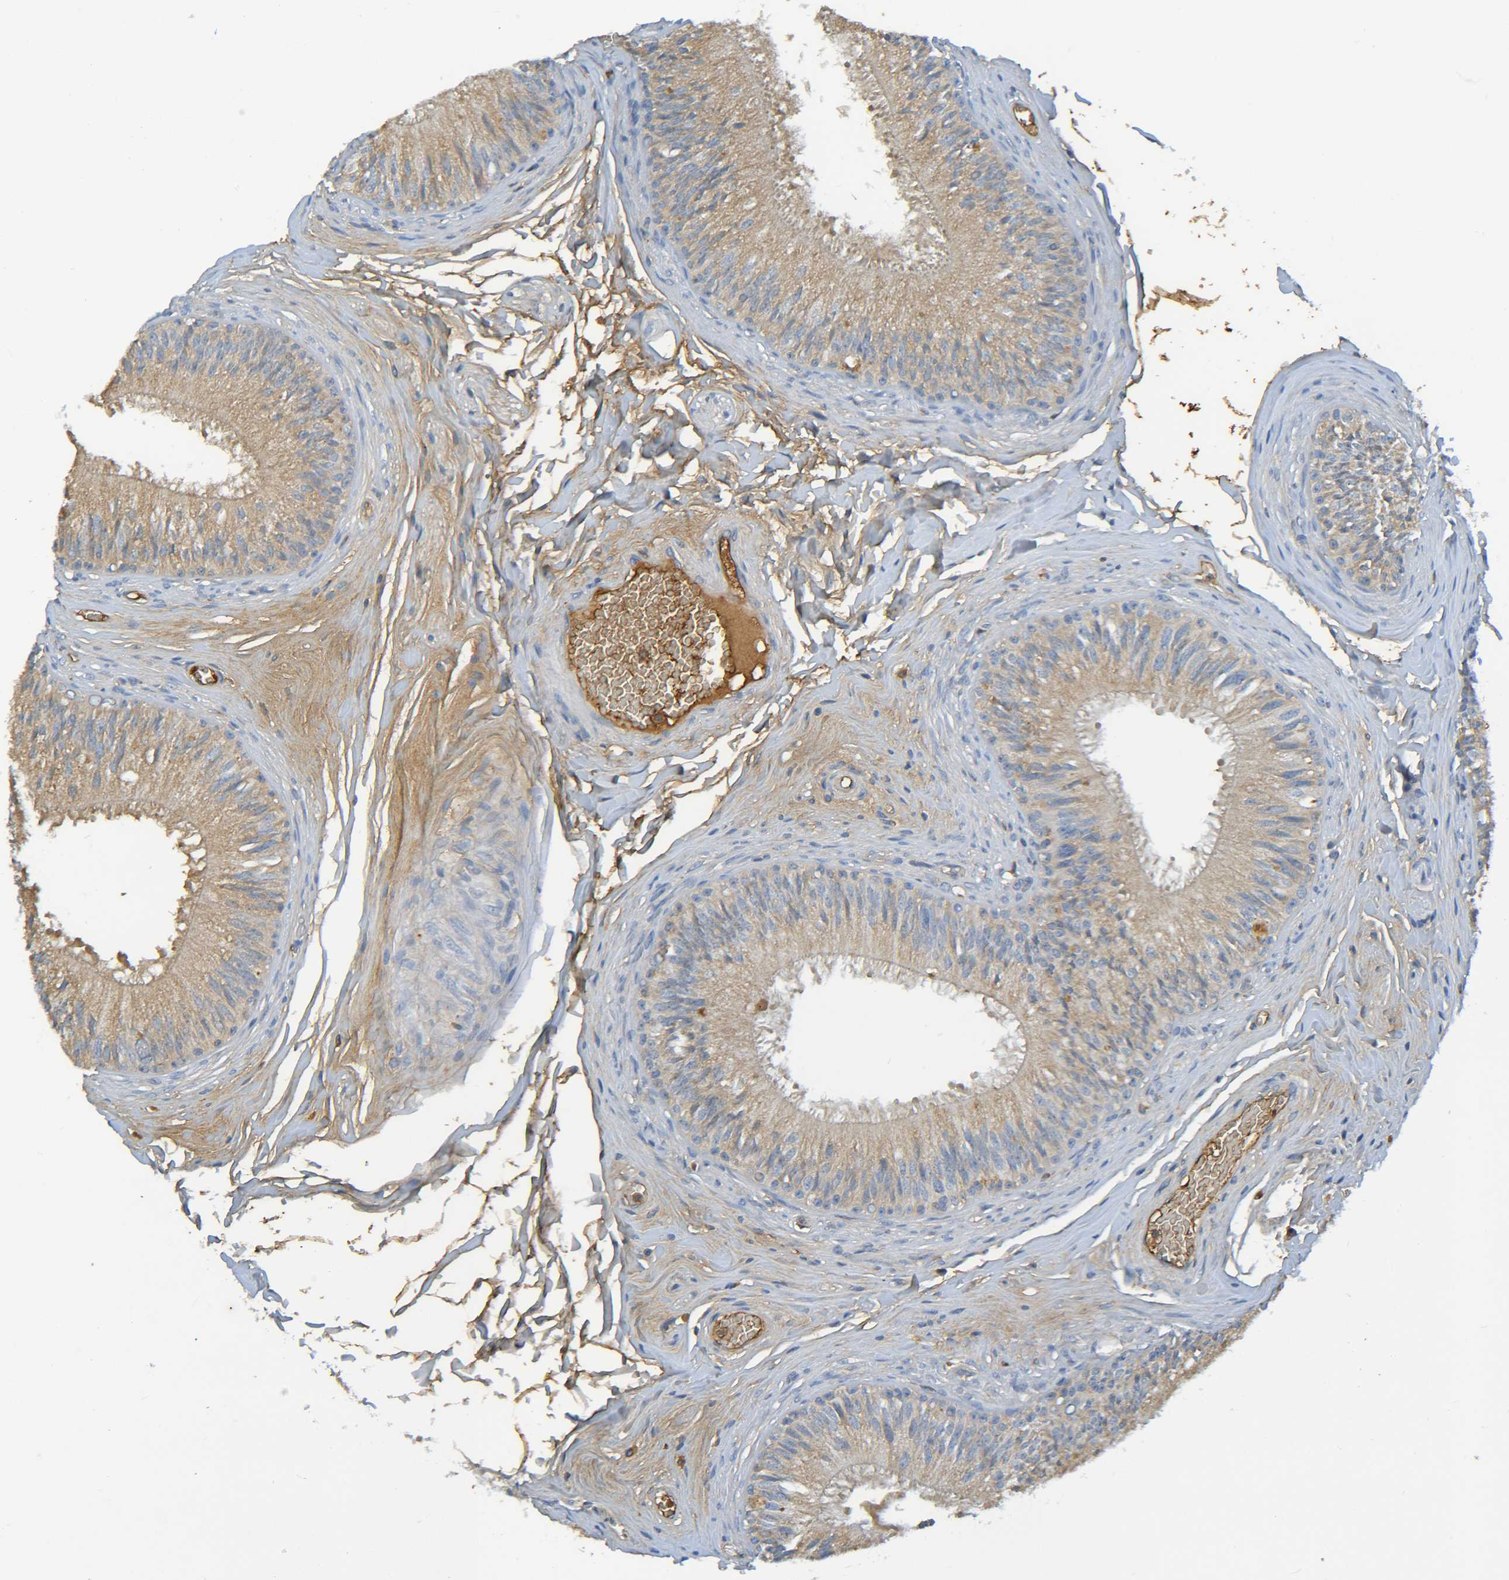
{"staining": {"intensity": "moderate", "quantity": "25%-75%", "location": "cytoplasmic/membranous"}, "tissue": "epididymis", "cell_type": "Glandular cells", "image_type": "normal", "snomed": [{"axis": "morphology", "description": "Normal tissue, NOS"}, {"axis": "topography", "description": "Testis"}, {"axis": "topography", "description": "Epididymis"}], "caption": "A micrograph of epididymis stained for a protein shows moderate cytoplasmic/membranous brown staining in glandular cells.", "gene": "C1QA", "patient": {"sex": "male", "age": 36}}